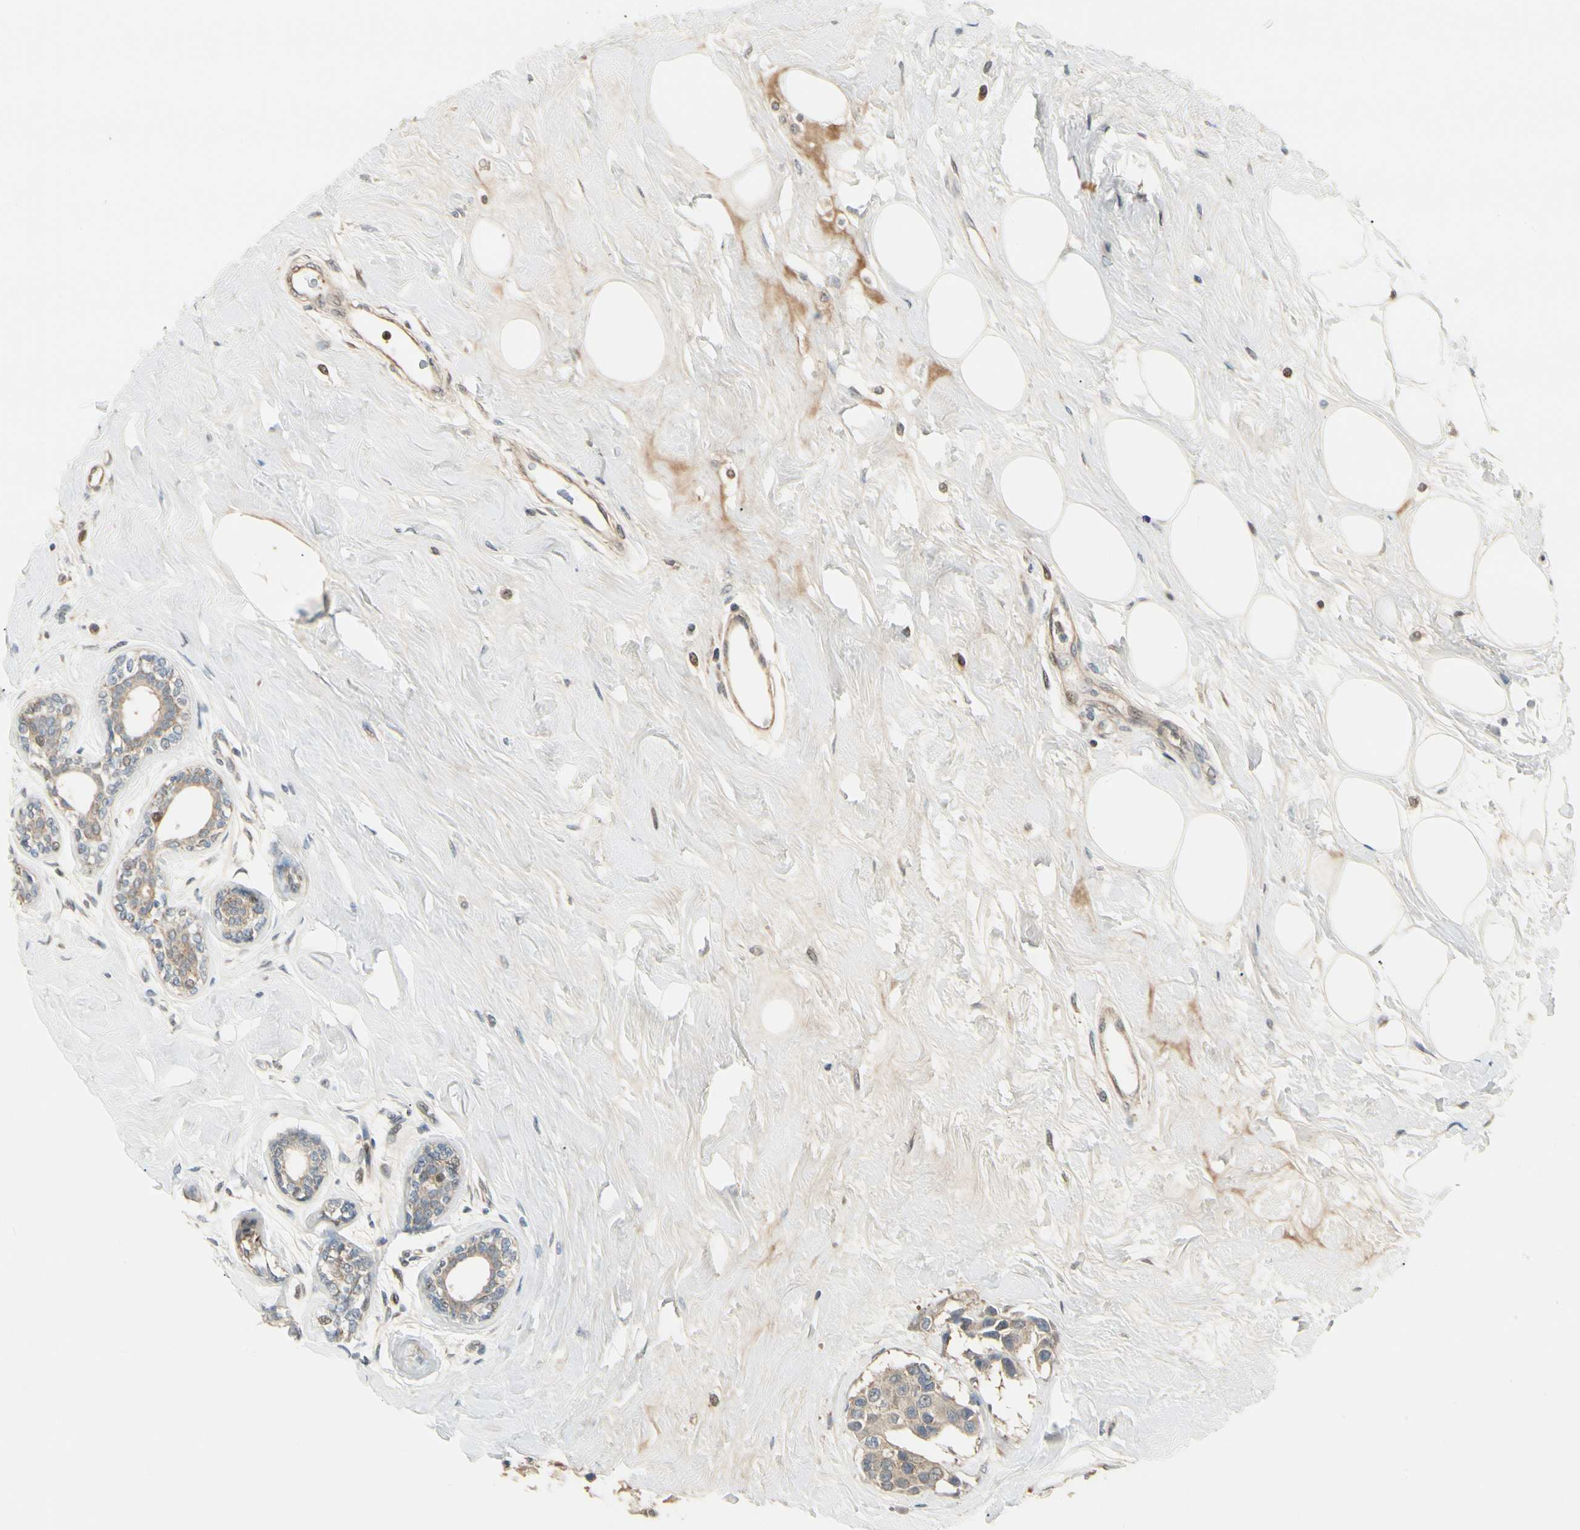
{"staining": {"intensity": "weak", "quantity": ">75%", "location": "cytoplasmic/membranous"}, "tissue": "breast cancer", "cell_type": "Tumor cells", "image_type": "cancer", "snomed": [{"axis": "morphology", "description": "Normal tissue, NOS"}, {"axis": "morphology", "description": "Duct carcinoma"}, {"axis": "topography", "description": "Breast"}], "caption": "Breast cancer stained with immunohistochemistry (IHC) demonstrates weak cytoplasmic/membranous staining in approximately >75% of tumor cells.", "gene": "P4HA3", "patient": {"sex": "female", "age": 39}}